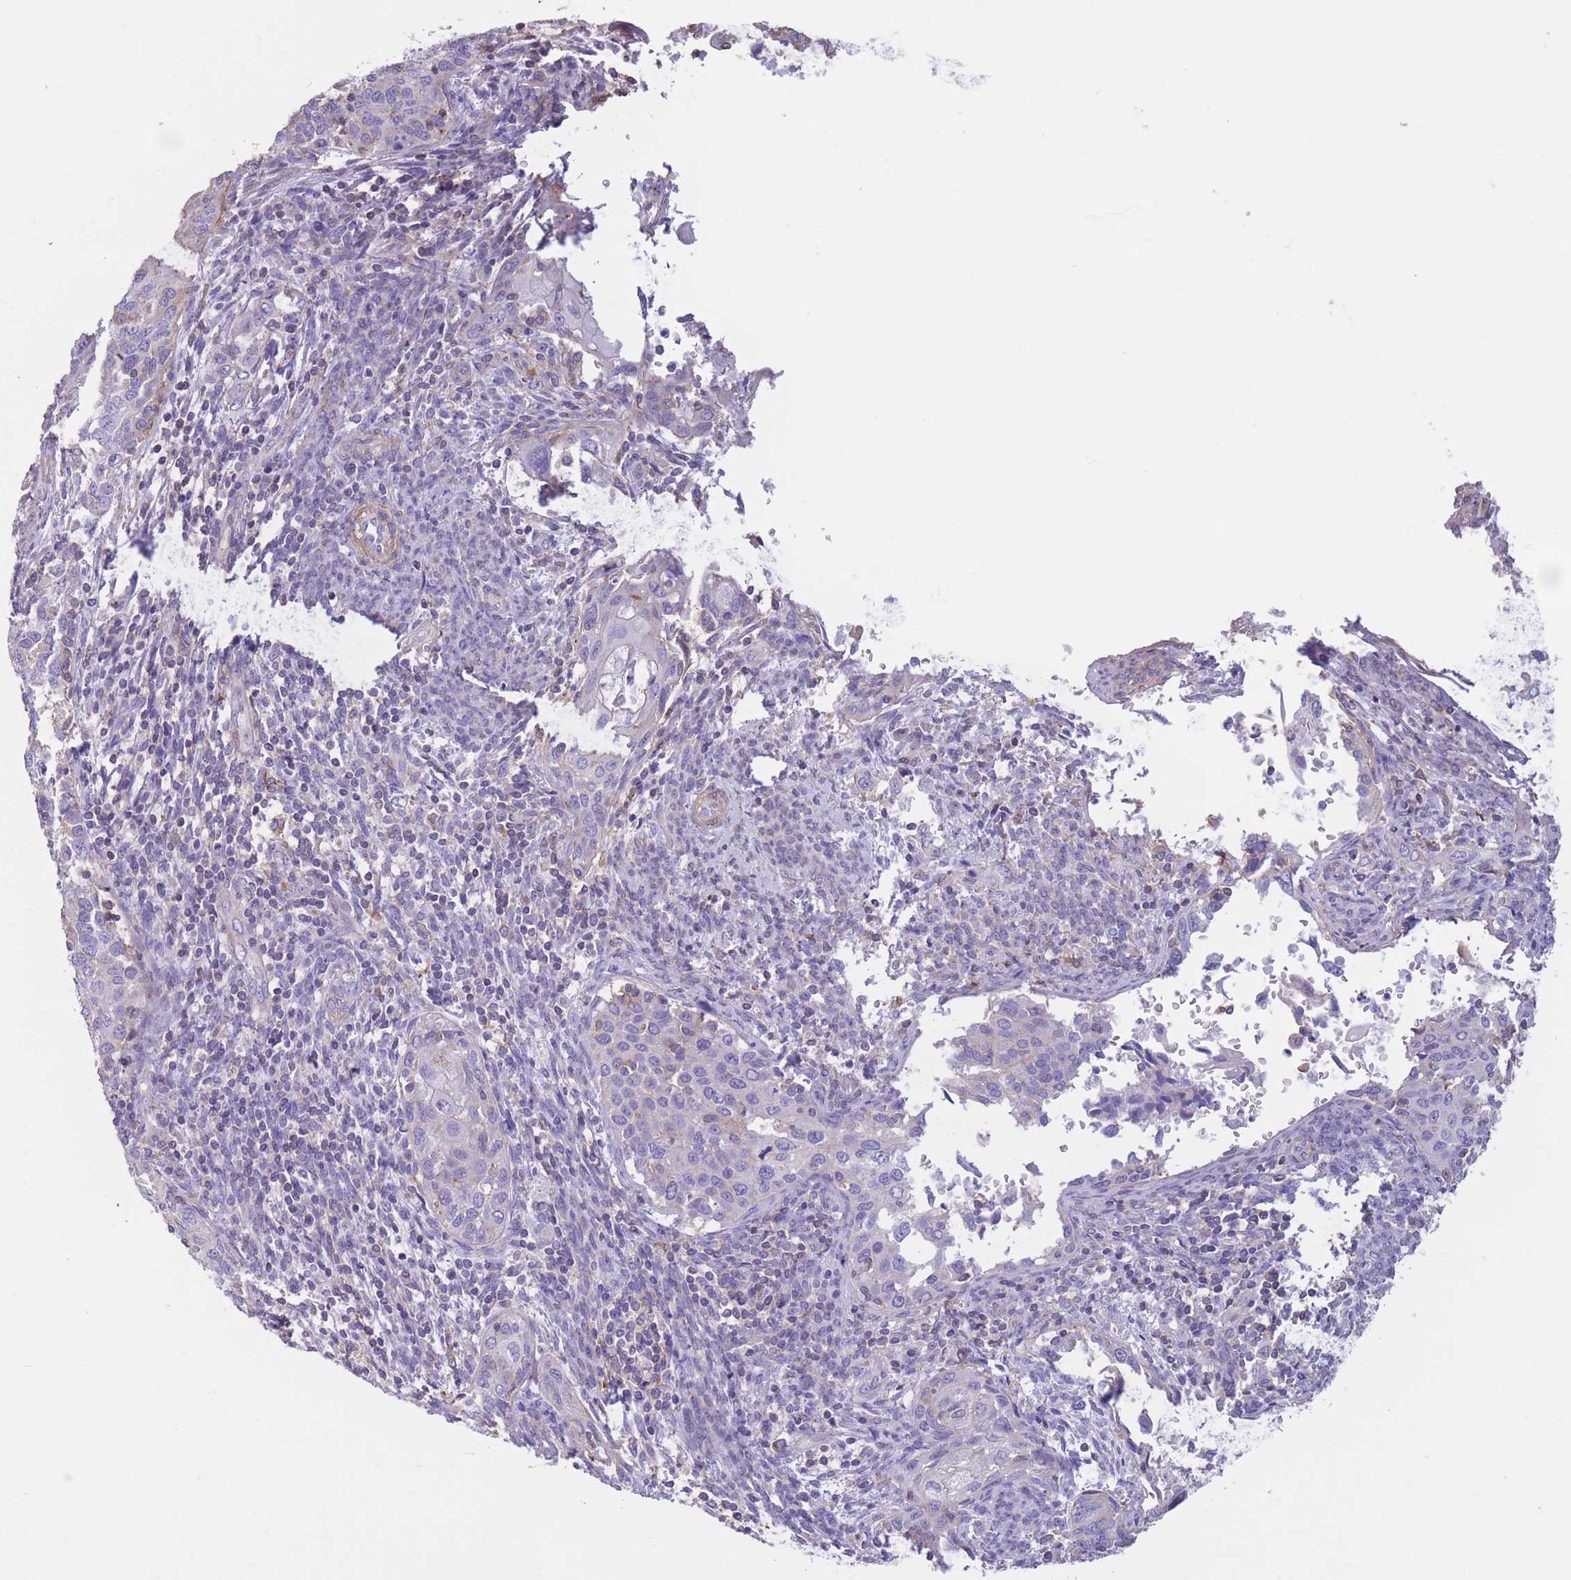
{"staining": {"intensity": "negative", "quantity": "none", "location": "none"}, "tissue": "cervical cancer", "cell_type": "Tumor cells", "image_type": "cancer", "snomed": [{"axis": "morphology", "description": "Squamous cell carcinoma, NOS"}, {"axis": "topography", "description": "Cervix"}], "caption": "Micrograph shows no significant protein staining in tumor cells of cervical cancer (squamous cell carcinoma).", "gene": "PDHA1", "patient": {"sex": "female", "age": 67}}